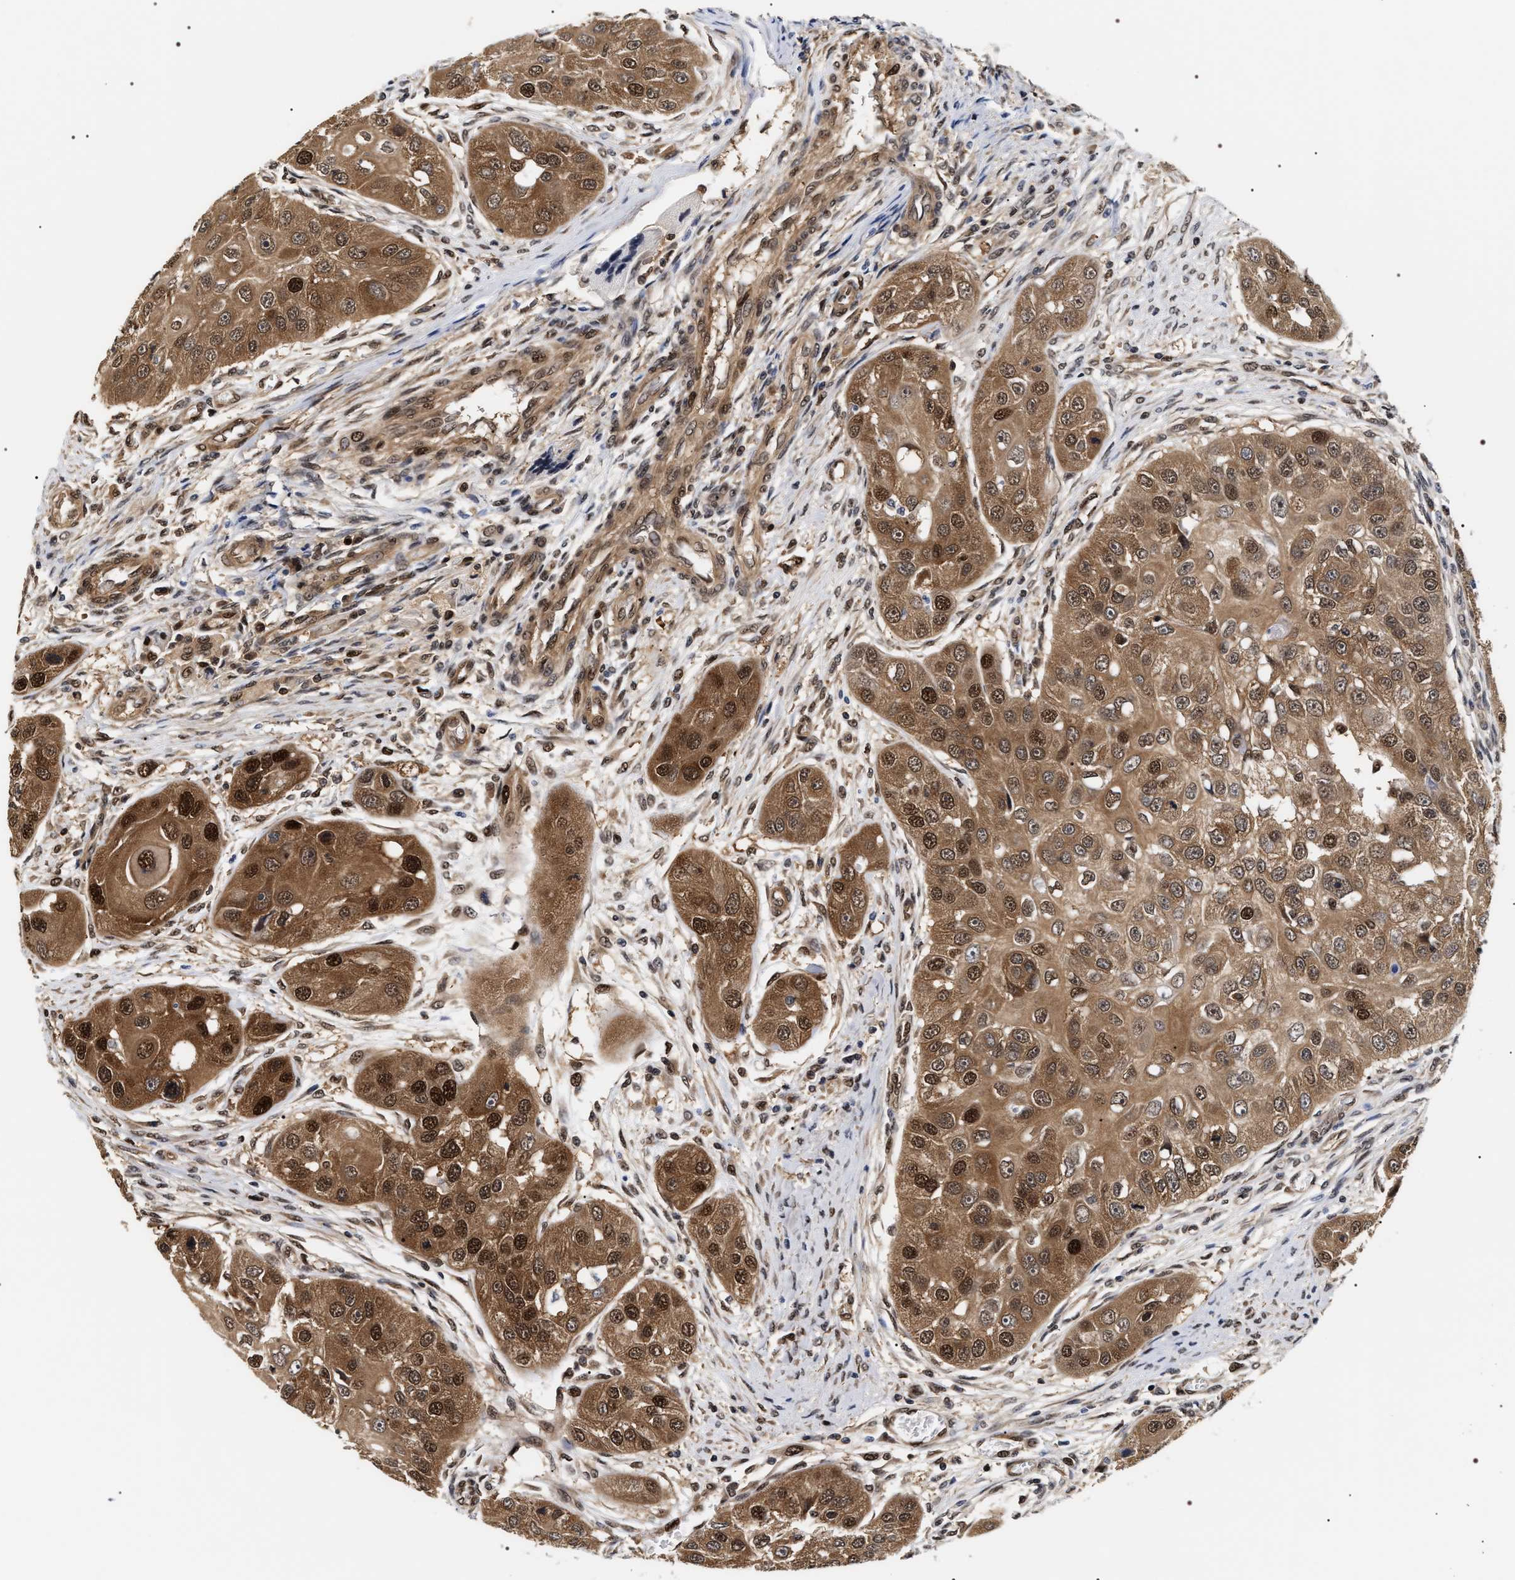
{"staining": {"intensity": "strong", "quantity": ">75%", "location": "cytoplasmic/membranous,nuclear"}, "tissue": "head and neck cancer", "cell_type": "Tumor cells", "image_type": "cancer", "snomed": [{"axis": "morphology", "description": "Normal tissue, NOS"}, {"axis": "morphology", "description": "Squamous cell carcinoma, NOS"}, {"axis": "topography", "description": "Skeletal muscle"}, {"axis": "topography", "description": "Head-Neck"}], "caption": "Immunohistochemical staining of human squamous cell carcinoma (head and neck) displays high levels of strong cytoplasmic/membranous and nuclear staining in approximately >75% of tumor cells. The protein of interest is stained brown, and the nuclei are stained in blue (DAB IHC with brightfield microscopy, high magnification).", "gene": "BAG6", "patient": {"sex": "male", "age": 51}}